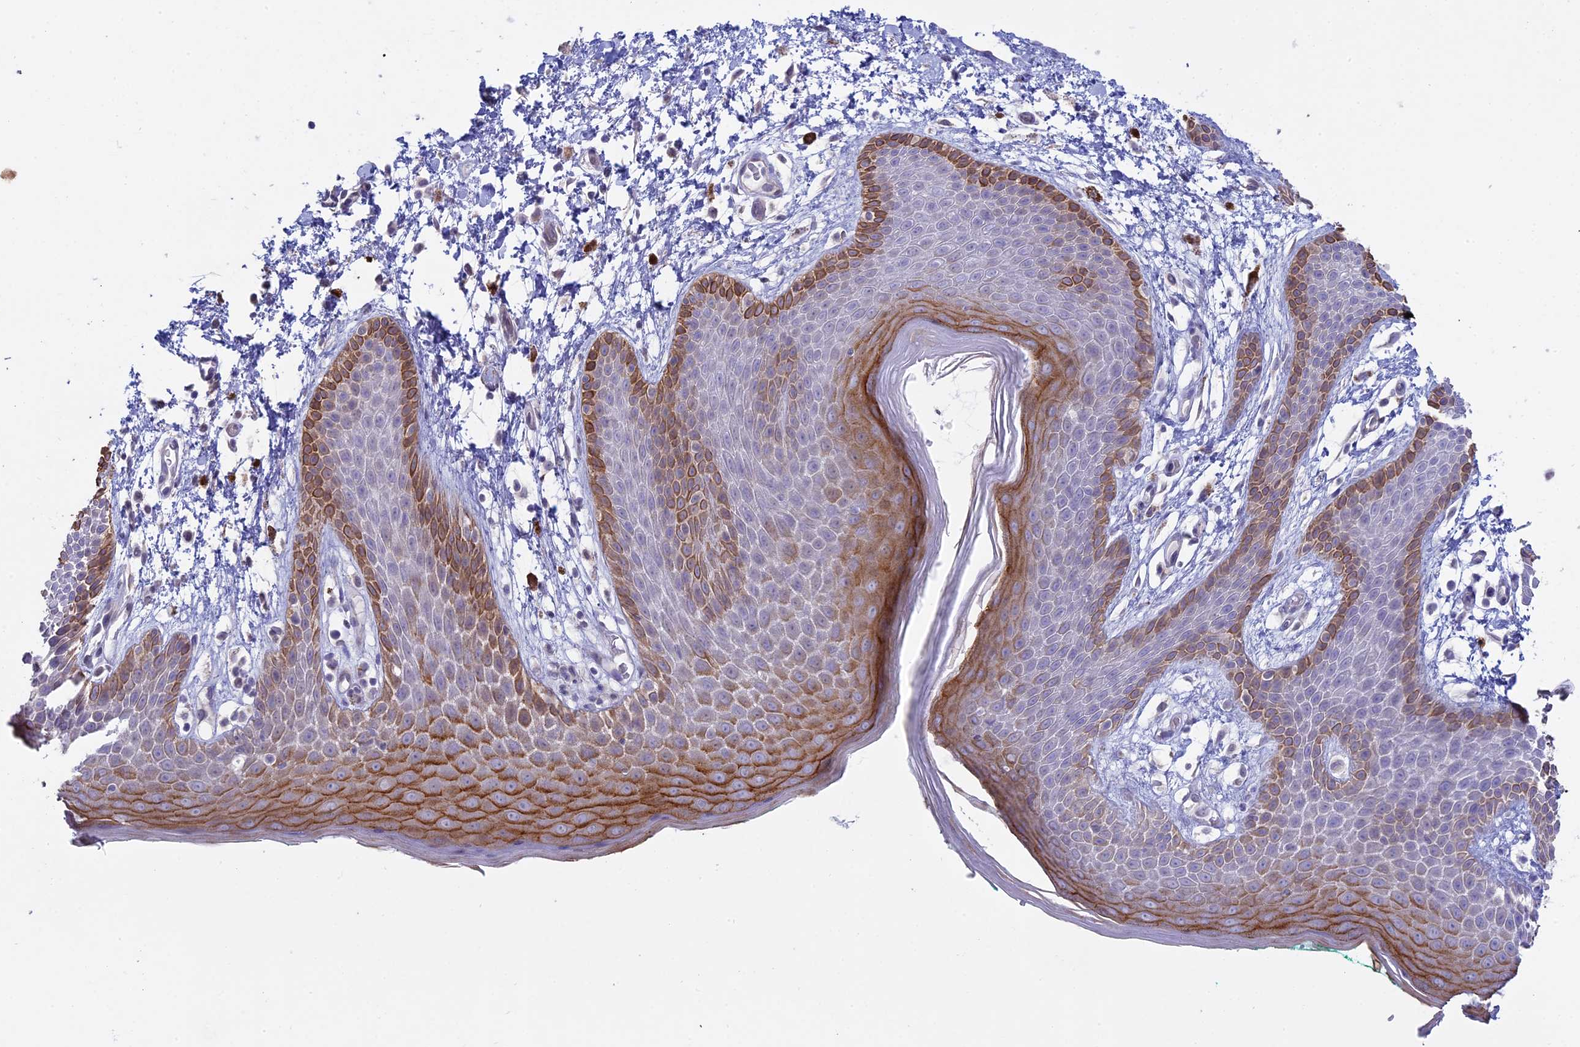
{"staining": {"intensity": "strong", "quantity": "25%-75%", "location": "cytoplasmic/membranous"}, "tissue": "skin", "cell_type": "Epidermal cells", "image_type": "normal", "snomed": [{"axis": "morphology", "description": "Normal tissue, NOS"}, {"axis": "topography", "description": "Anal"}], "caption": "The photomicrograph displays immunohistochemical staining of normal skin. There is strong cytoplasmic/membranous staining is identified in approximately 25%-75% of epidermal cells. Nuclei are stained in blue.", "gene": "MYO5B", "patient": {"sex": "male", "age": 74}}